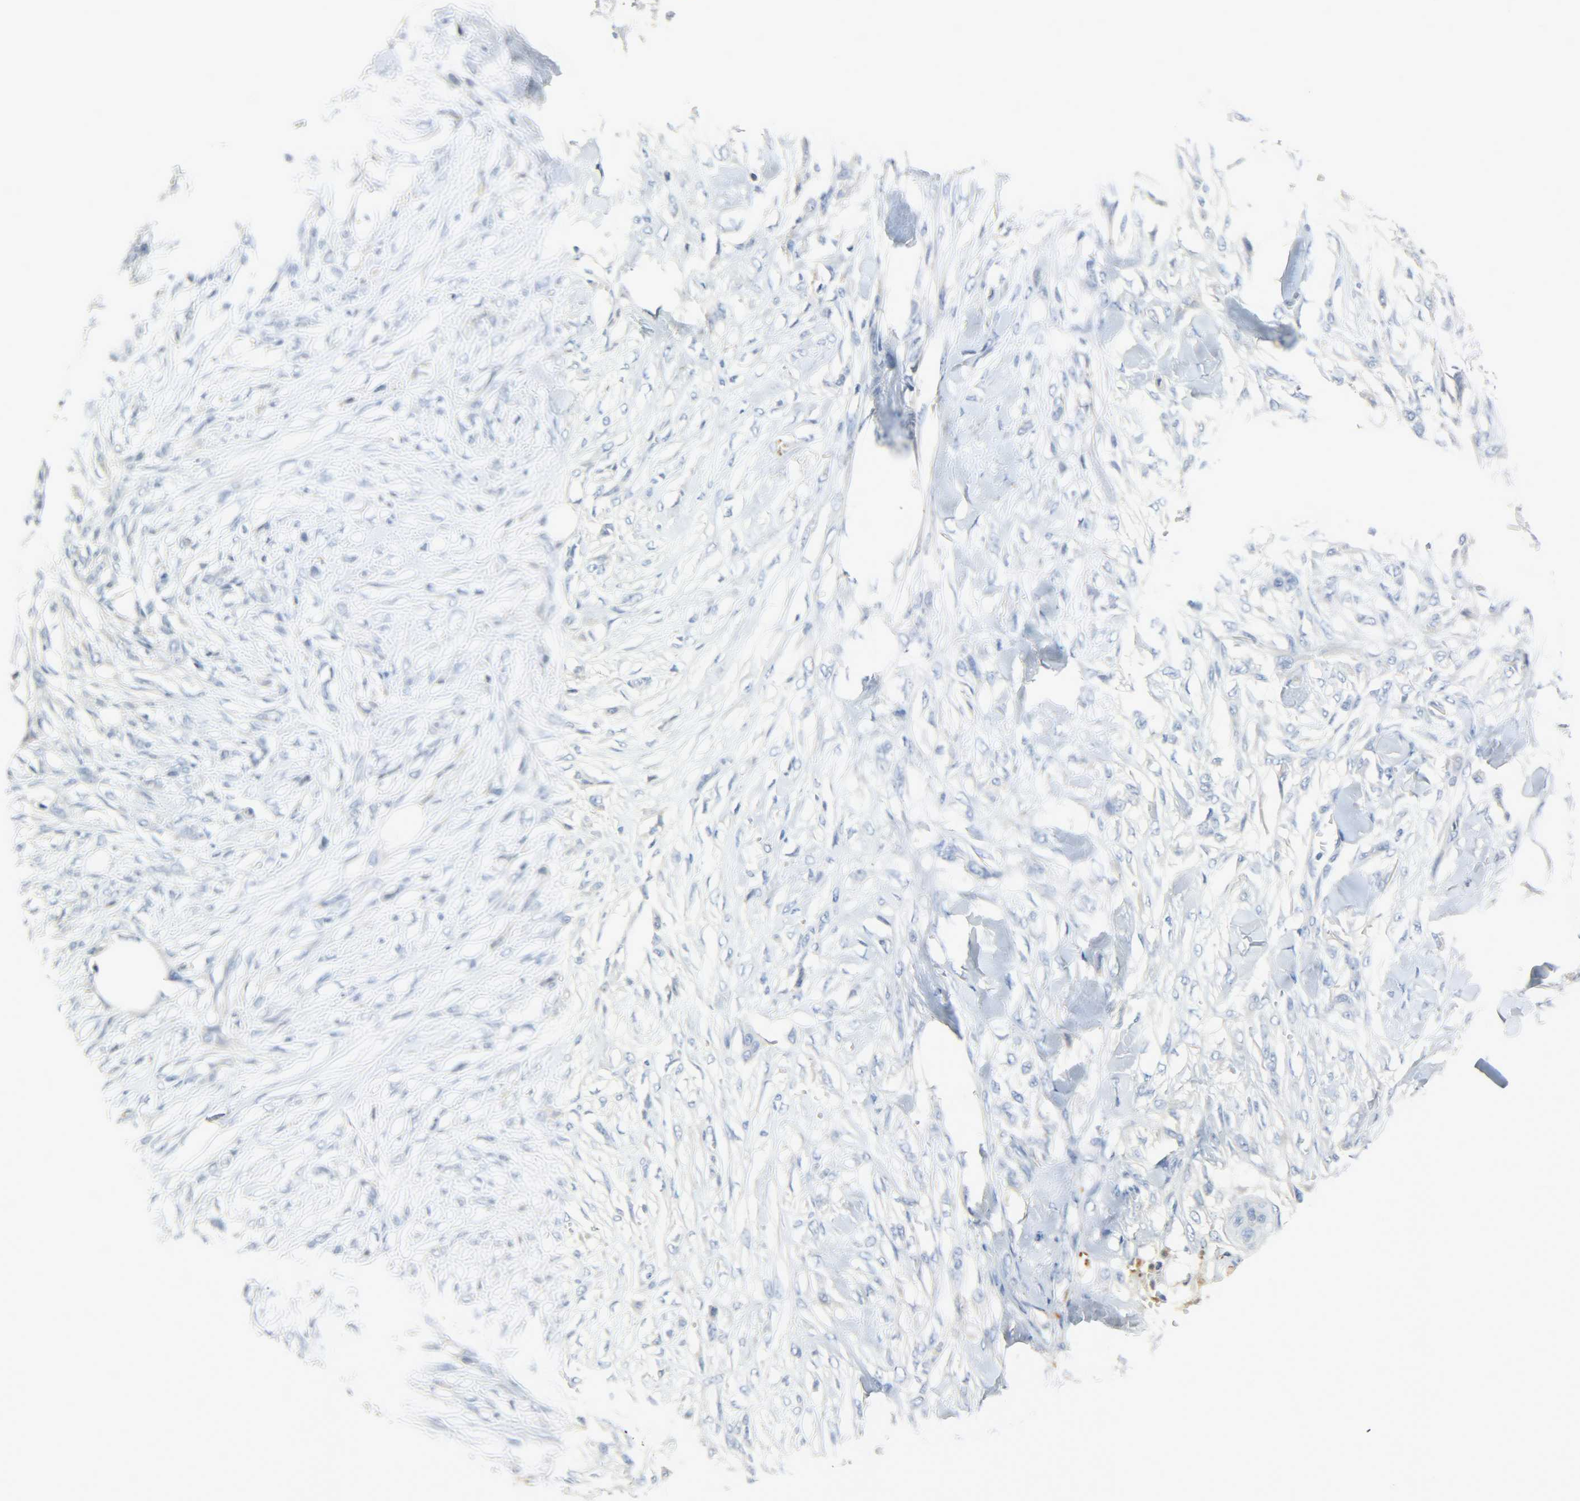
{"staining": {"intensity": "negative", "quantity": "none", "location": "none"}, "tissue": "skin cancer", "cell_type": "Tumor cells", "image_type": "cancer", "snomed": [{"axis": "morphology", "description": "Normal tissue, NOS"}, {"axis": "morphology", "description": "Squamous cell carcinoma, NOS"}, {"axis": "topography", "description": "Skin"}], "caption": "Immunohistochemistry (IHC) micrograph of human skin cancer stained for a protein (brown), which demonstrates no staining in tumor cells.", "gene": "CRP", "patient": {"sex": "female", "age": 59}}